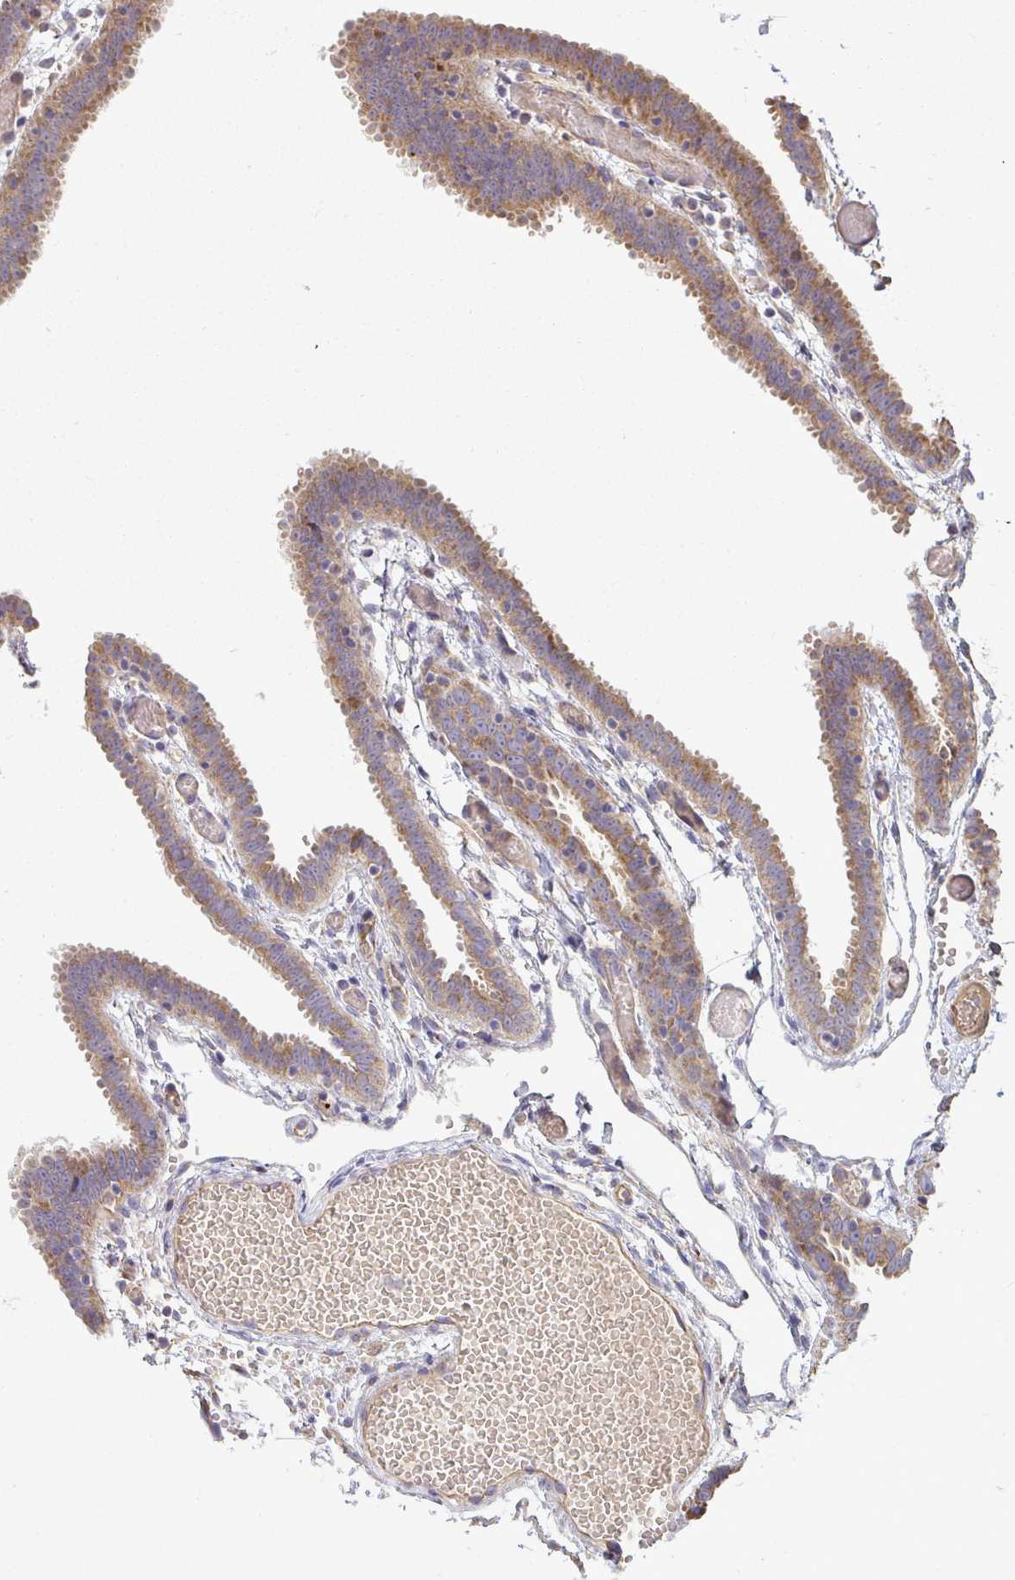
{"staining": {"intensity": "moderate", "quantity": ">75%", "location": "cytoplasmic/membranous"}, "tissue": "fallopian tube", "cell_type": "Glandular cells", "image_type": "normal", "snomed": [{"axis": "morphology", "description": "Normal tissue, NOS"}, {"axis": "topography", "description": "Fallopian tube"}], "caption": "About >75% of glandular cells in benign human fallopian tube display moderate cytoplasmic/membranous protein positivity as visualized by brown immunohistochemical staining.", "gene": "B4GALT6", "patient": {"sex": "female", "age": 37}}